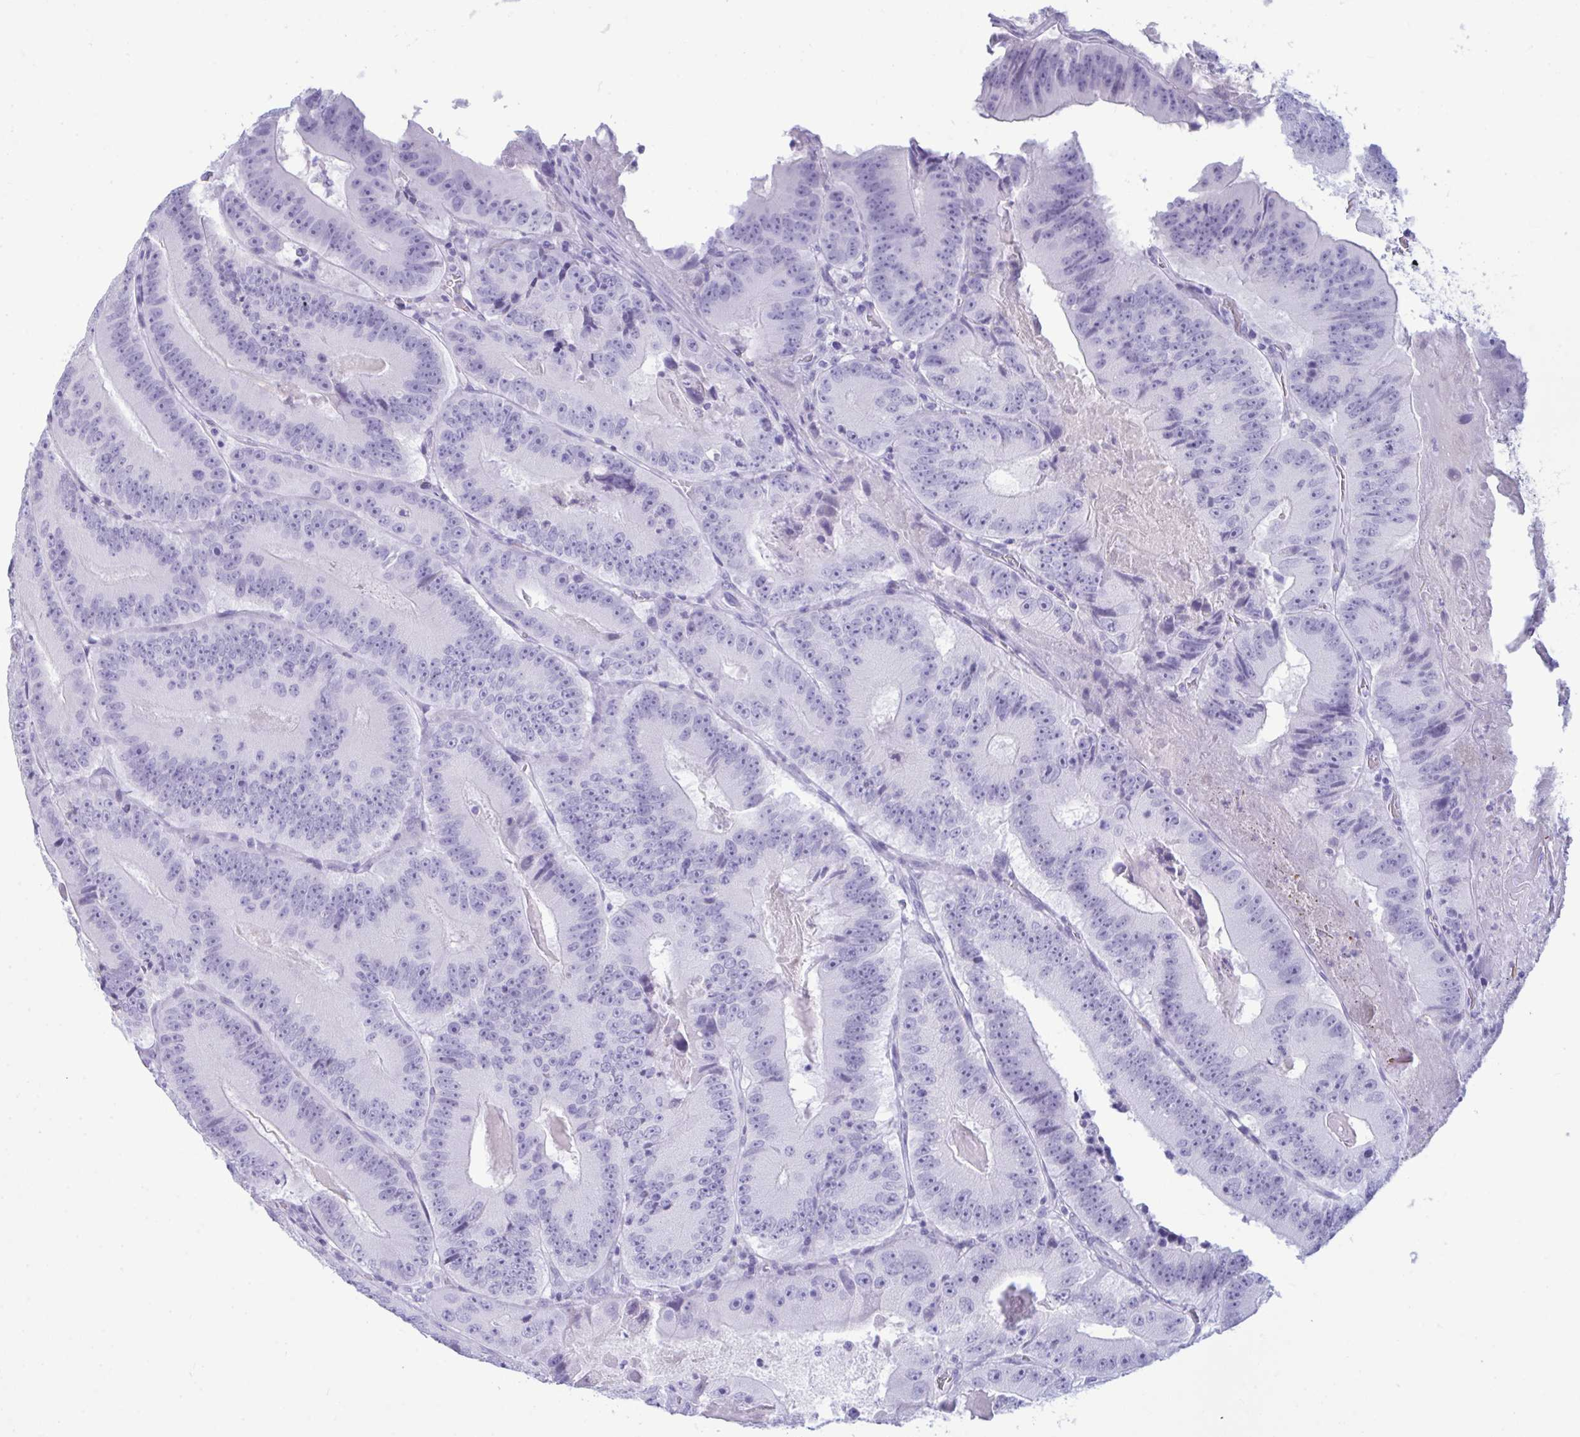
{"staining": {"intensity": "negative", "quantity": "none", "location": "none"}, "tissue": "colorectal cancer", "cell_type": "Tumor cells", "image_type": "cancer", "snomed": [{"axis": "morphology", "description": "Adenocarcinoma, NOS"}, {"axis": "topography", "description": "Colon"}], "caption": "IHC image of neoplastic tissue: human colorectal adenocarcinoma stained with DAB displays no significant protein positivity in tumor cells.", "gene": "ANKRD60", "patient": {"sex": "female", "age": 86}}